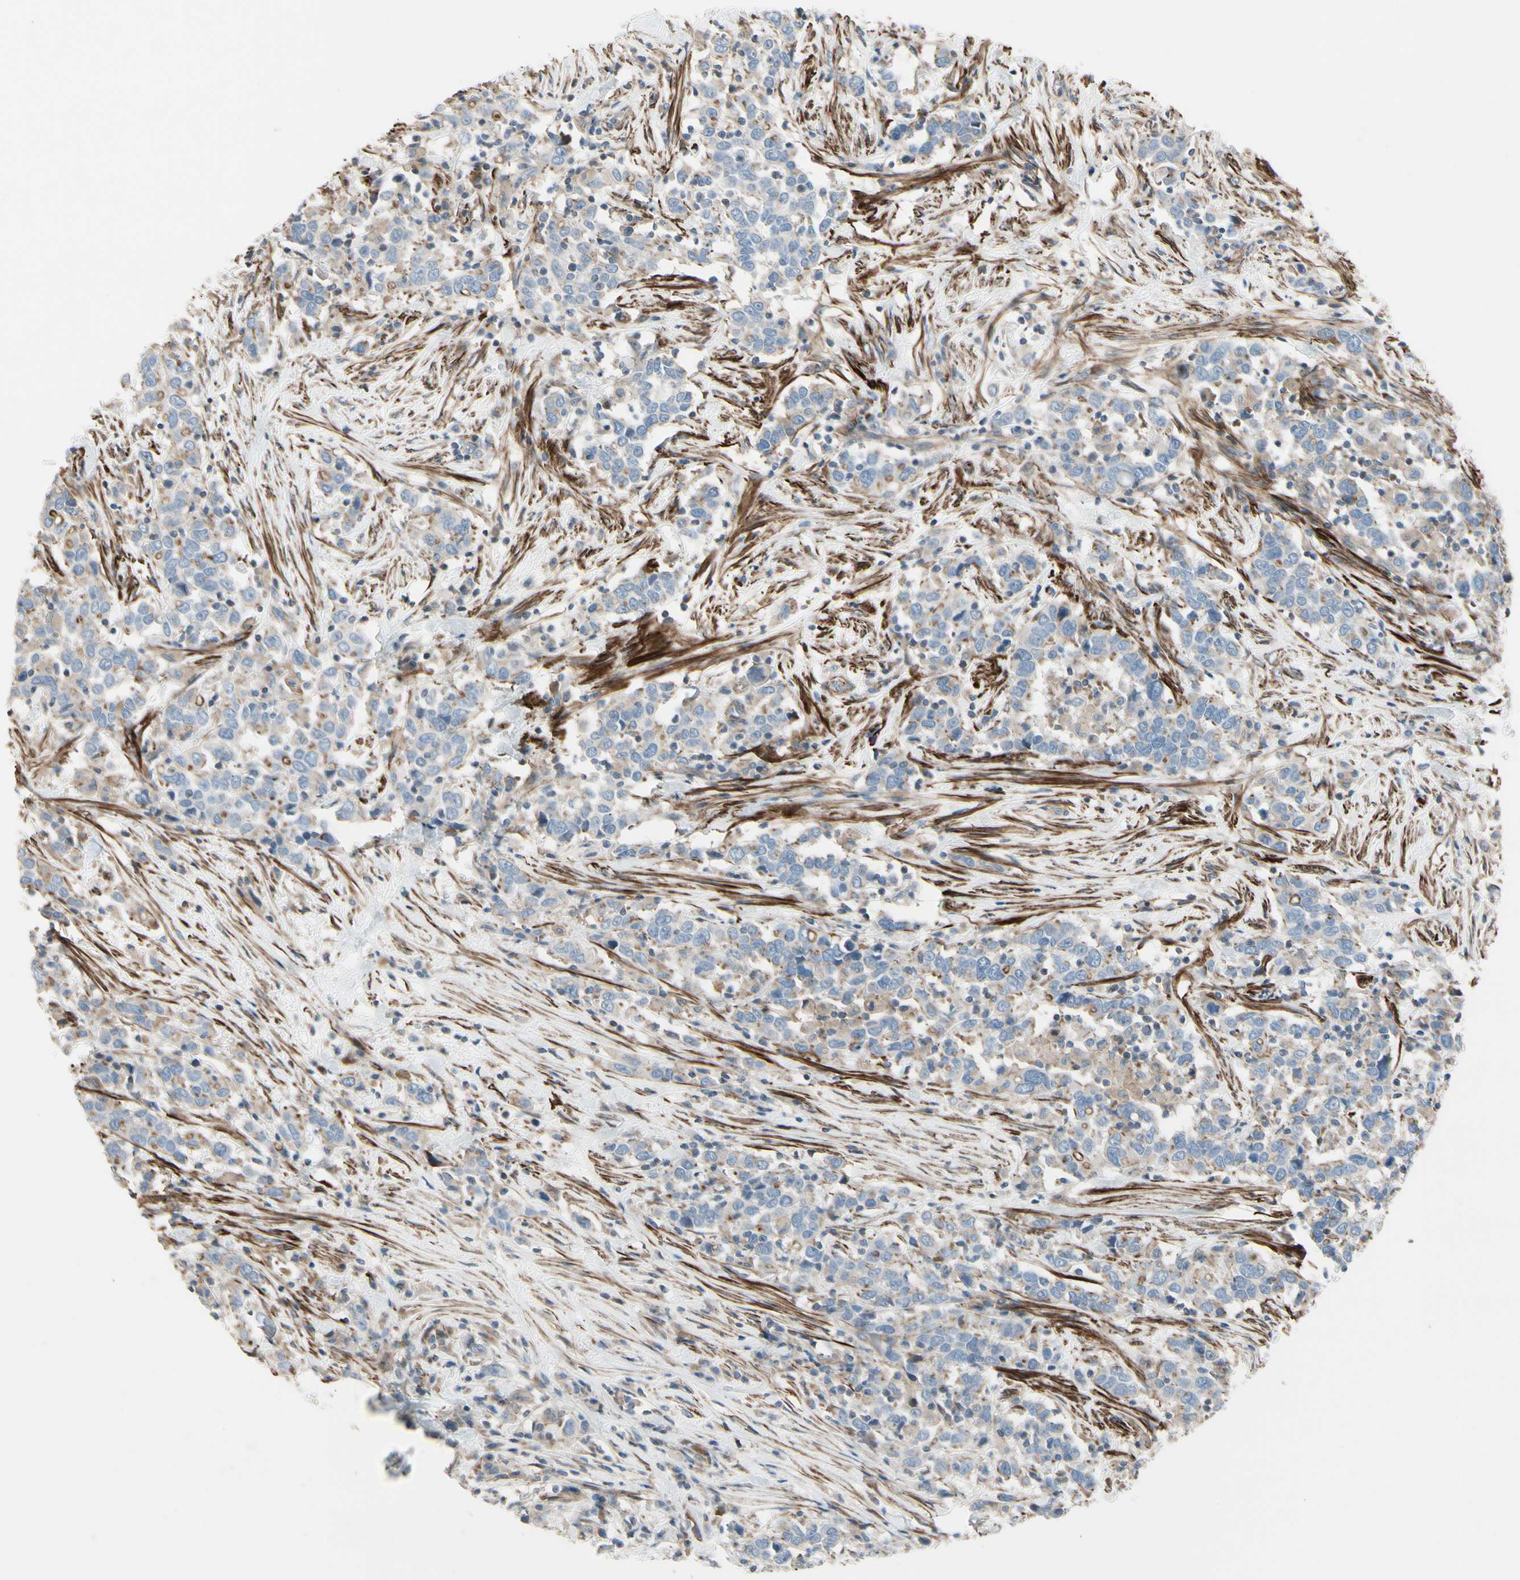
{"staining": {"intensity": "negative", "quantity": "none", "location": "none"}, "tissue": "urothelial cancer", "cell_type": "Tumor cells", "image_type": "cancer", "snomed": [{"axis": "morphology", "description": "Urothelial carcinoma, High grade"}, {"axis": "topography", "description": "Urinary bladder"}], "caption": "DAB immunohistochemical staining of human urothelial cancer reveals no significant staining in tumor cells.", "gene": "TPM1", "patient": {"sex": "male", "age": 61}}